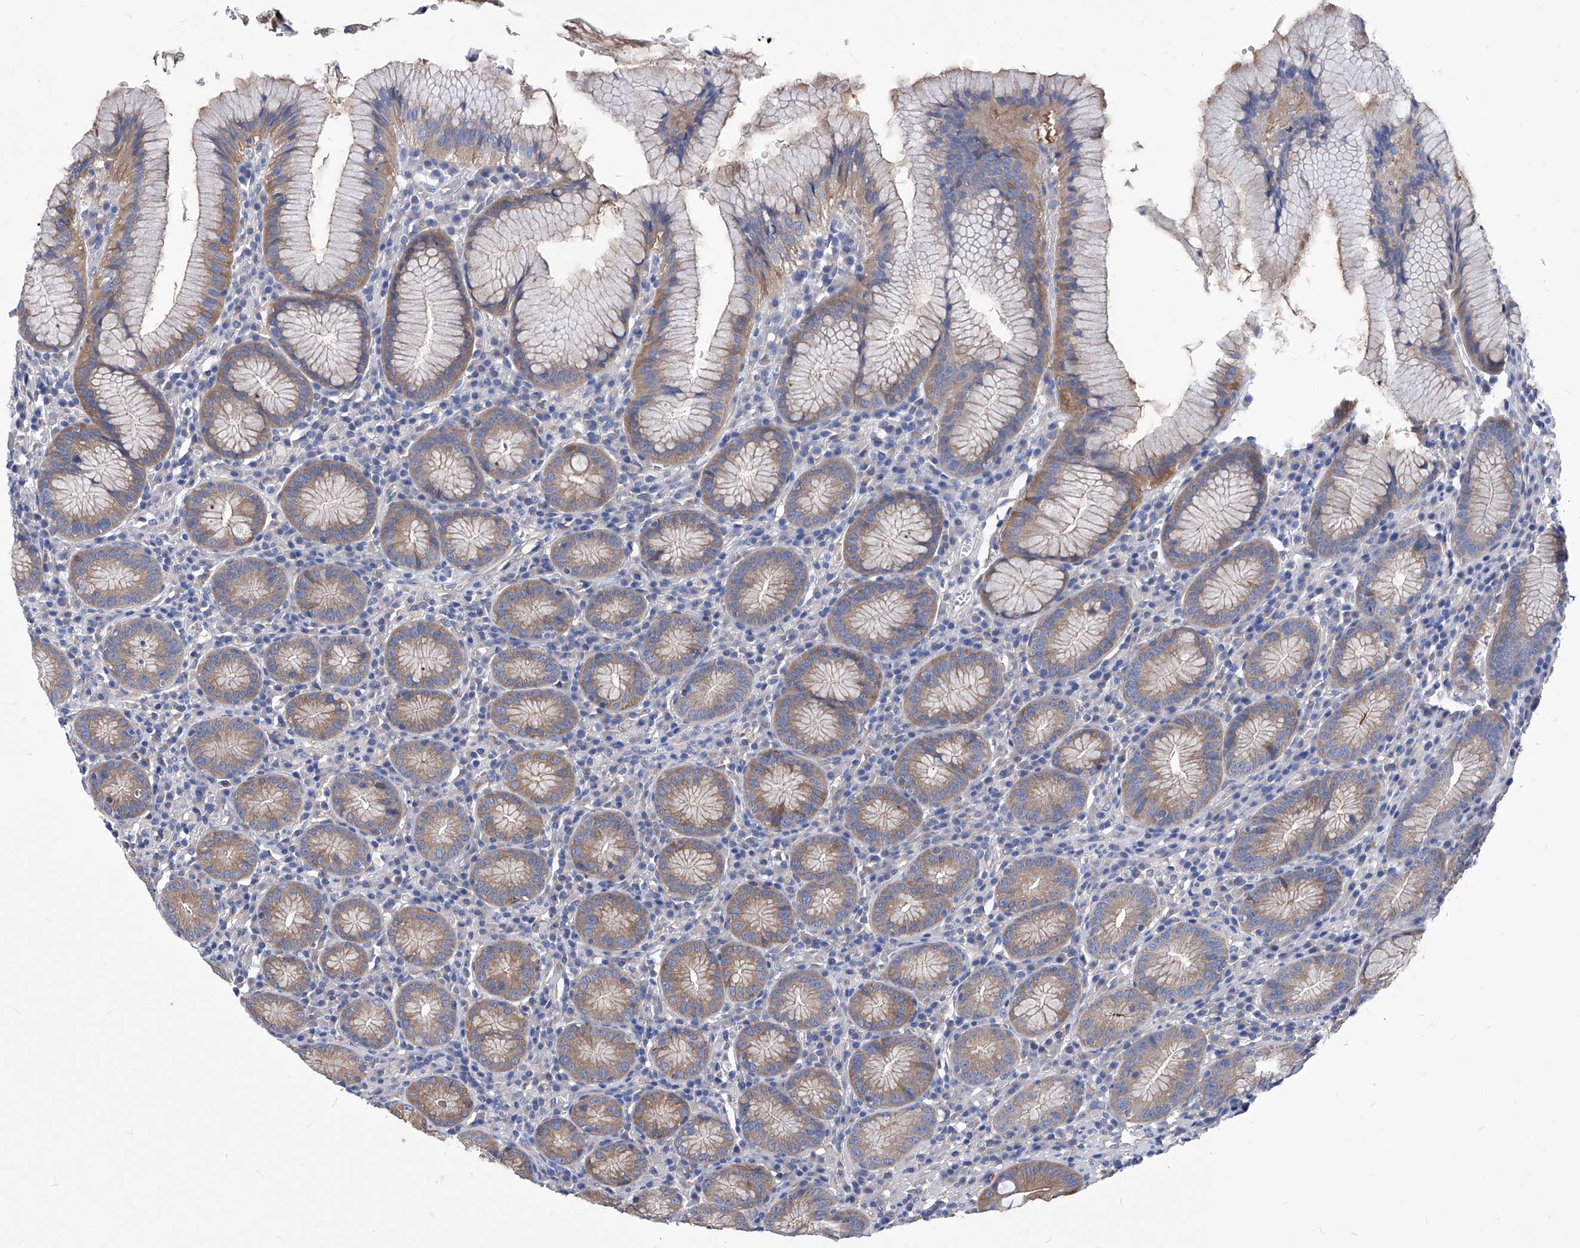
{"staining": {"intensity": "moderate", "quantity": ">75%", "location": "cytoplasmic/membranous"}, "tissue": "stomach", "cell_type": "Glandular cells", "image_type": "normal", "snomed": [{"axis": "morphology", "description": "Normal tissue, NOS"}, {"axis": "topography", "description": "Stomach"}], "caption": "Moderate cytoplasmic/membranous protein expression is present in approximately >75% of glandular cells in stomach. (DAB IHC, brown staining for protein, blue staining for nuclei).", "gene": "XPNPEP1", "patient": {"sex": "male", "age": 55}}